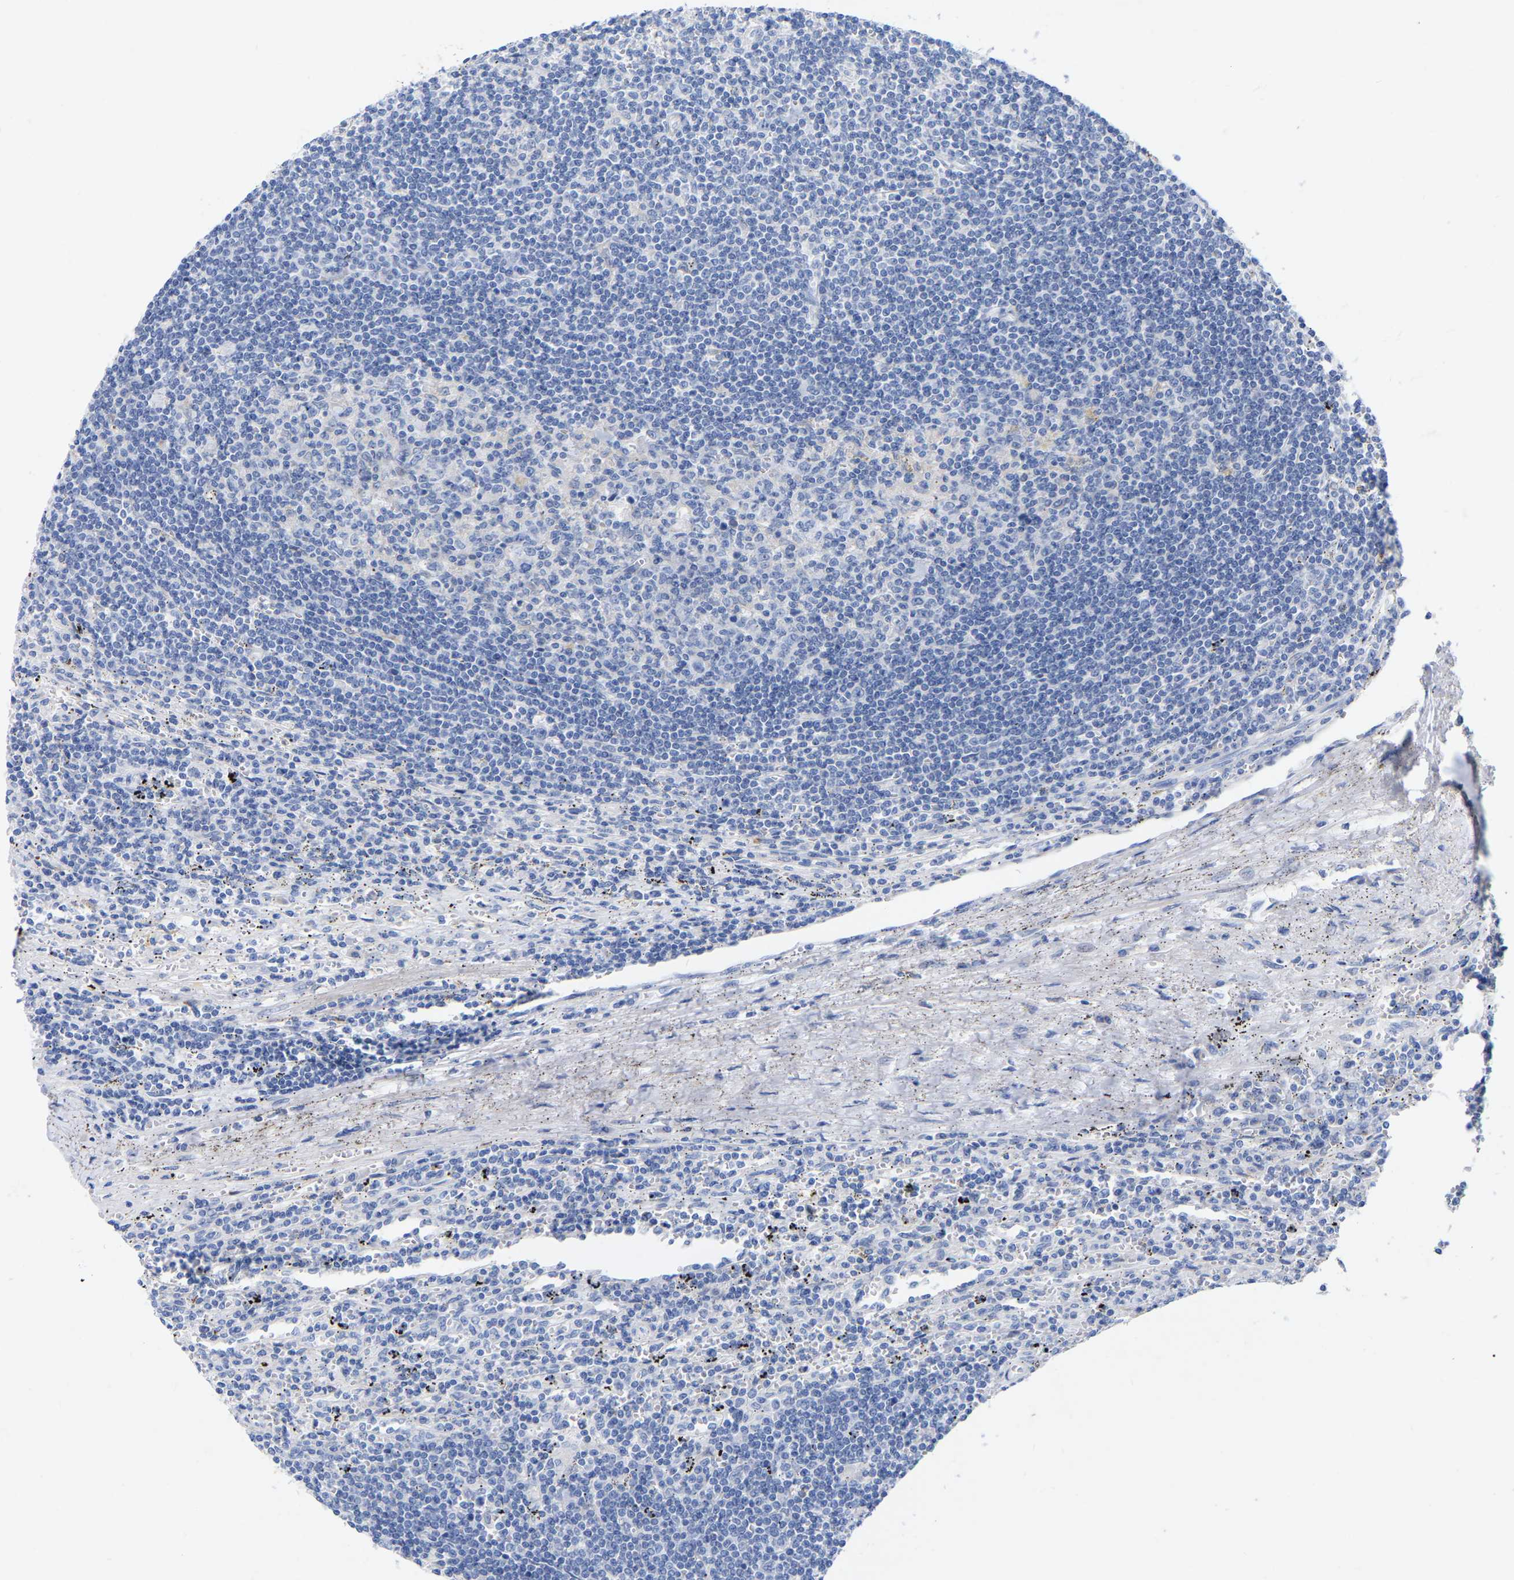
{"staining": {"intensity": "negative", "quantity": "none", "location": "none"}, "tissue": "lymphoma", "cell_type": "Tumor cells", "image_type": "cancer", "snomed": [{"axis": "morphology", "description": "Malignant lymphoma, non-Hodgkin's type, Low grade"}, {"axis": "topography", "description": "Spleen"}], "caption": "The photomicrograph displays no significant staining in tumor cells of low-grade malignant lymphoma, non-Hodgkin's type.", "gene": "STRIP2", "patient": {"sex": "male", "age": 76}}